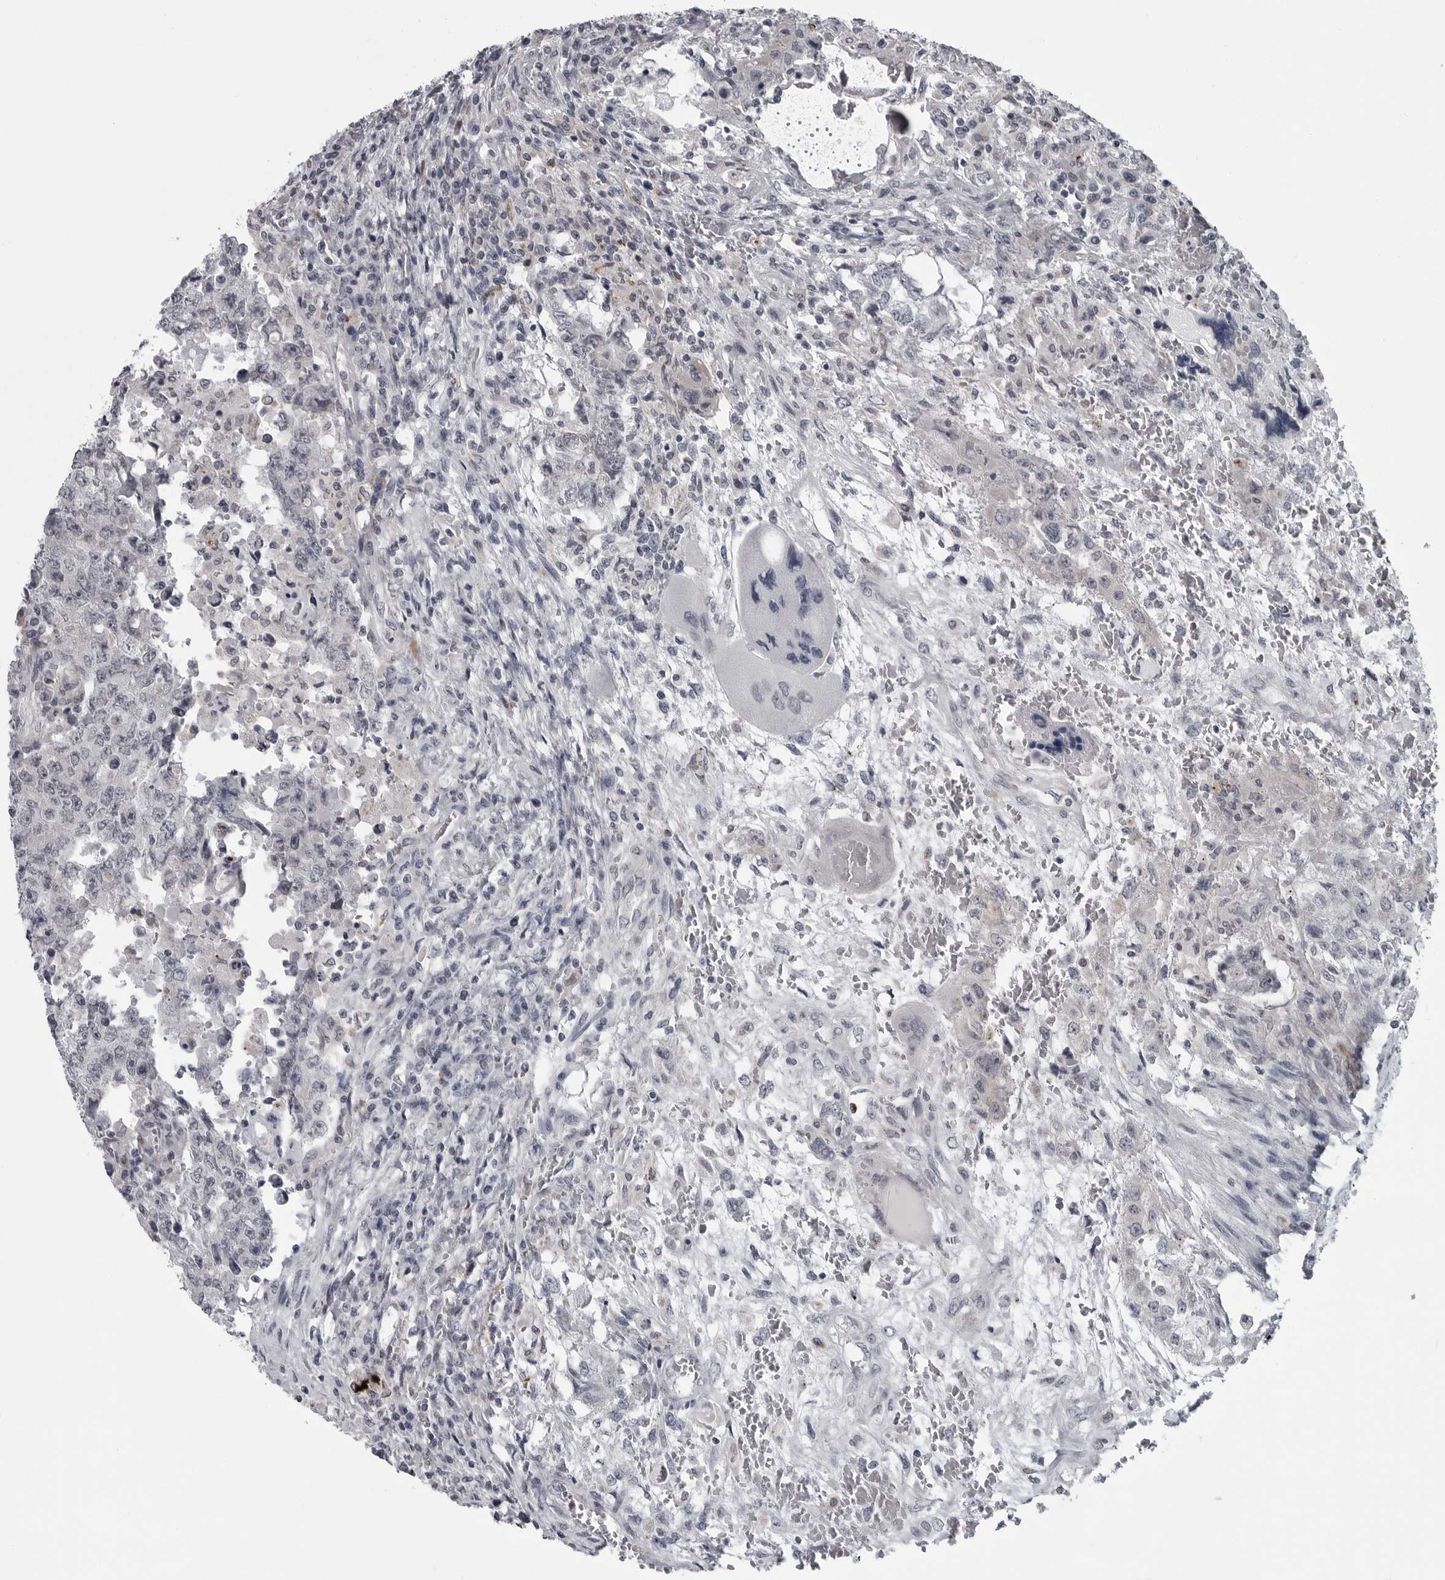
{"staining": {"intensity": "negative", "quantity": "none", "location": "none"}, "tissue": "testis cancer", "cell_type": "Tumor cells", "image_type": "cancer", "snomed": [{"axis": "morphology", "description": "Carcinoma, Embryonal, NOS"}, {"axis": "topography", "description": "Testis"}], "caption": "IHC micrograph of testis cancer stained for a protein (brown), which exhibits no positivity in tumor cells.", "gene": "LYSMD1", "patient": {"sex": "male", "age": 26}}